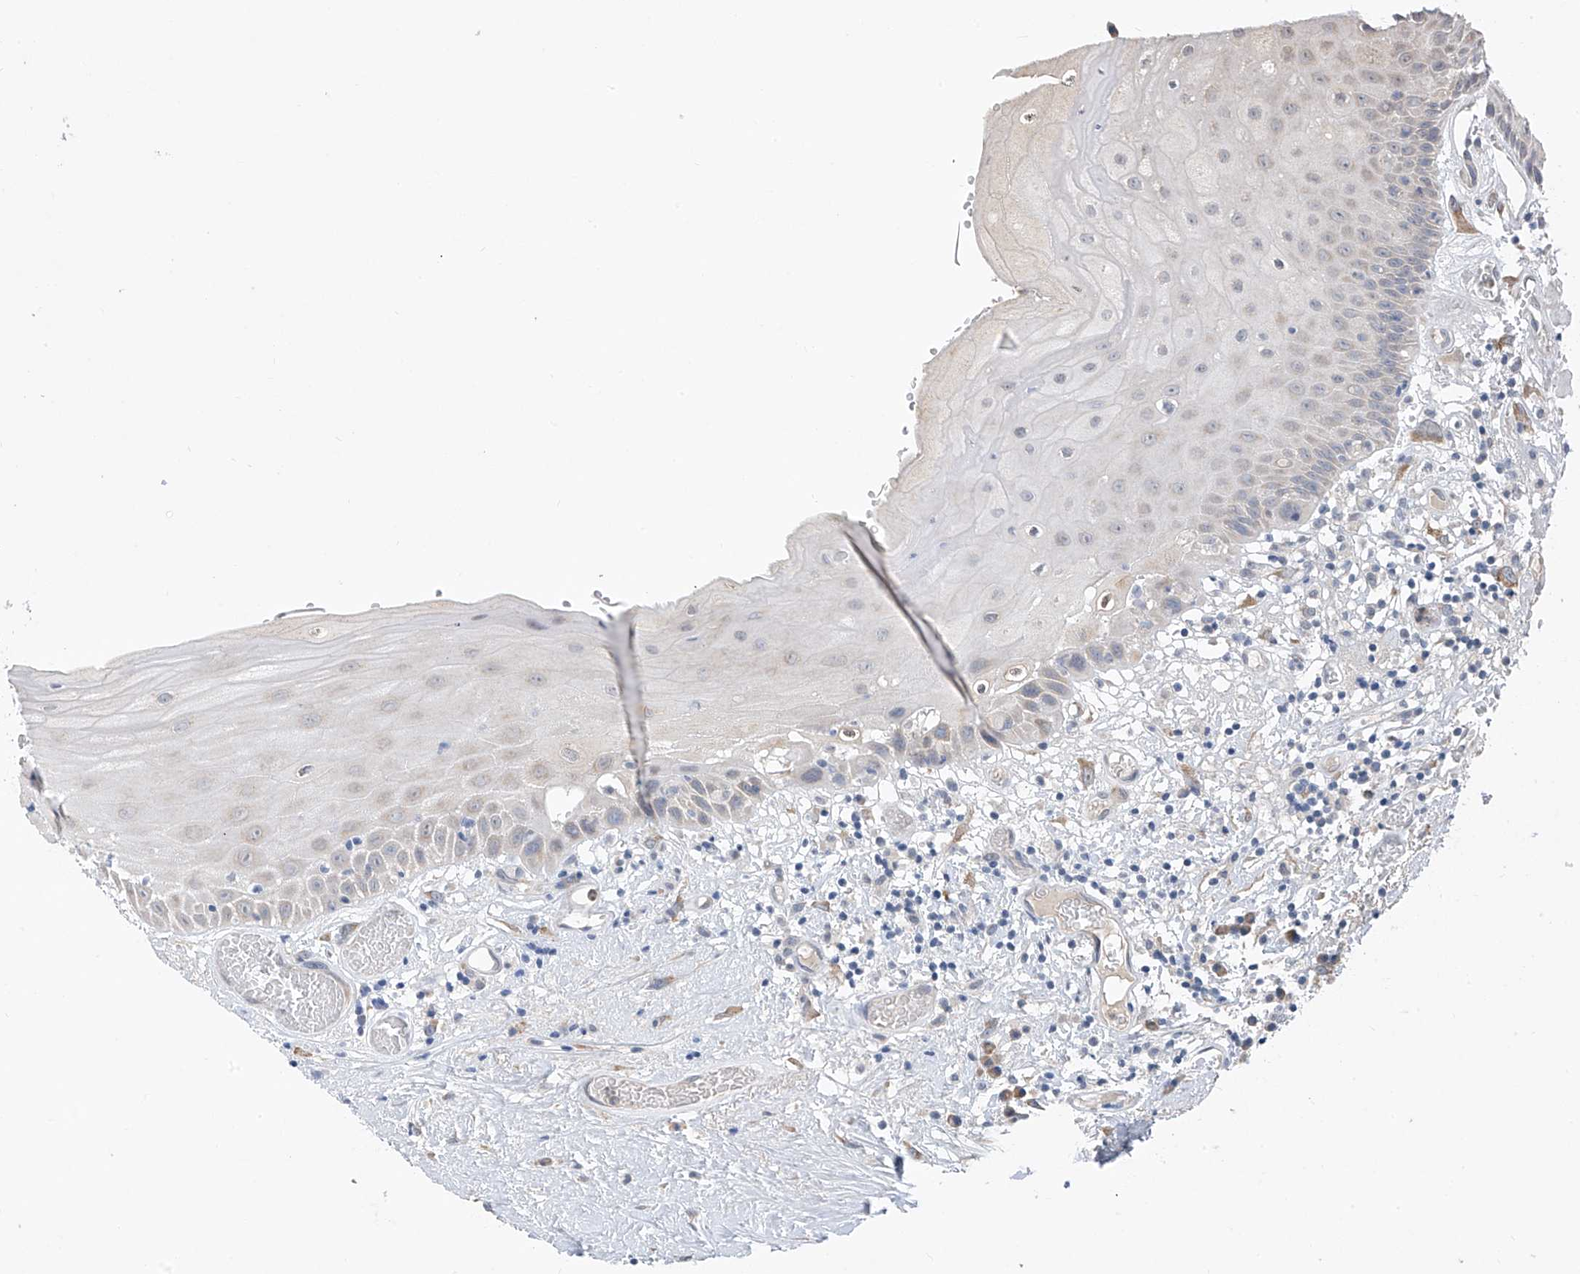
{"staining": {"intensity": "negative", "quantity": "none", "location": "none"}, "tissue": "oral mucosa", "cell_type": "Squamous epithelial cells", "image_type": "normal", "snomed": [{"axis": "morphology", "description": "Normal tissue, NOS"}, {"axis": "topography", "description": "Oral tissue"}], "caption": "An immunohistochemistry (IHC) image of benign oral mucosa is shown. There is no staining in squamous epithelial cells of oral mucosa.", "gene": "CYP4V2", "patient": {"sex": "female", "age": 76}}